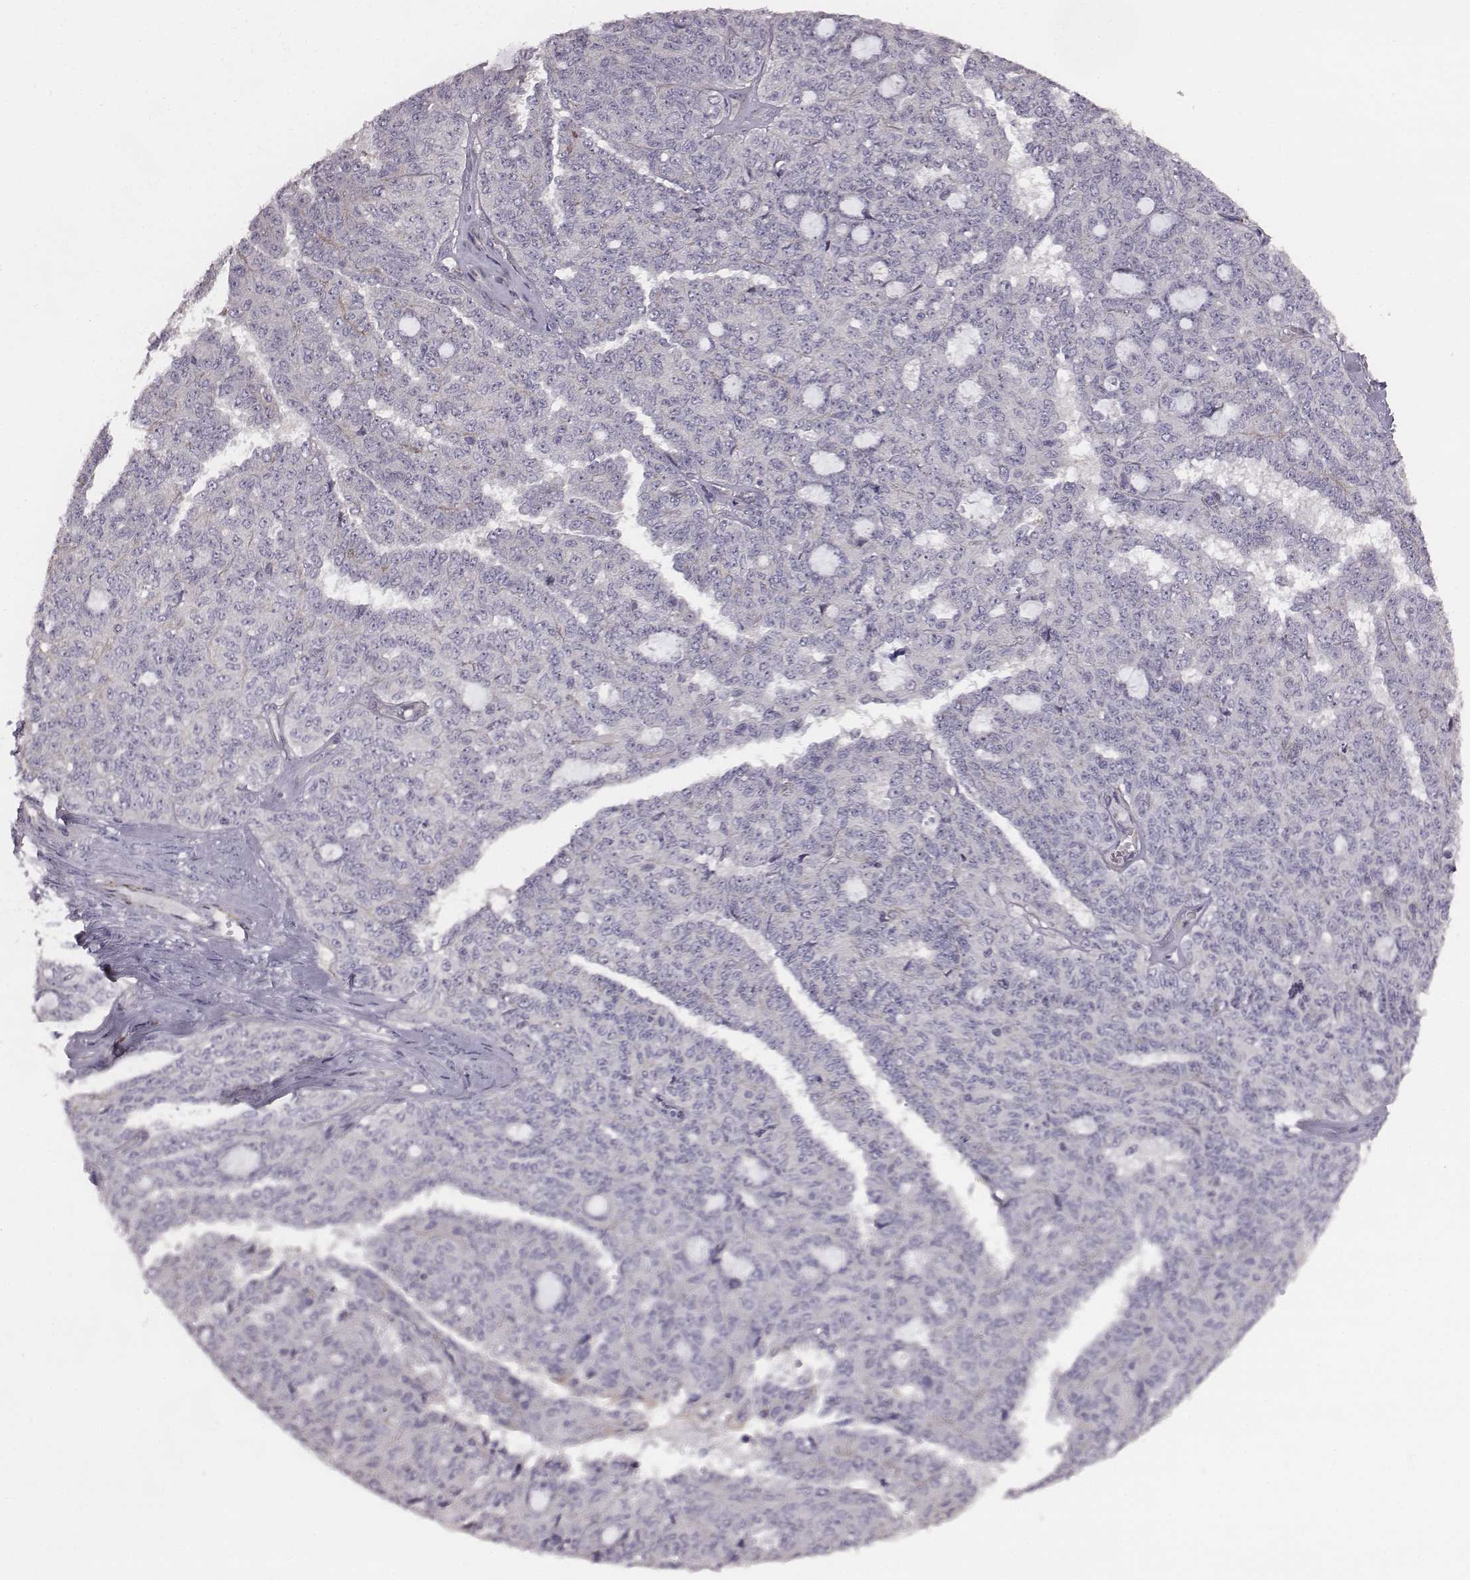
{"staining": {"intensity": "negative", "quantity": "none", "location": "none"}, "tissue": "ovarian cancer", "cell_type": "Tumor cells", "image_type": "cancer", "snomed": [{"axis": "morphology", "description": "Cystadenocarcinoma, serous, NOS"}, {"axis": "topography", "description": "Ovary"}], "caption": "A histopathology image of human ovarian serous cystadenocarcinoma is negative for staining in tumor cells.", "gene": "PRKCZ", "patient": {"sex": "female", "age": 71}}